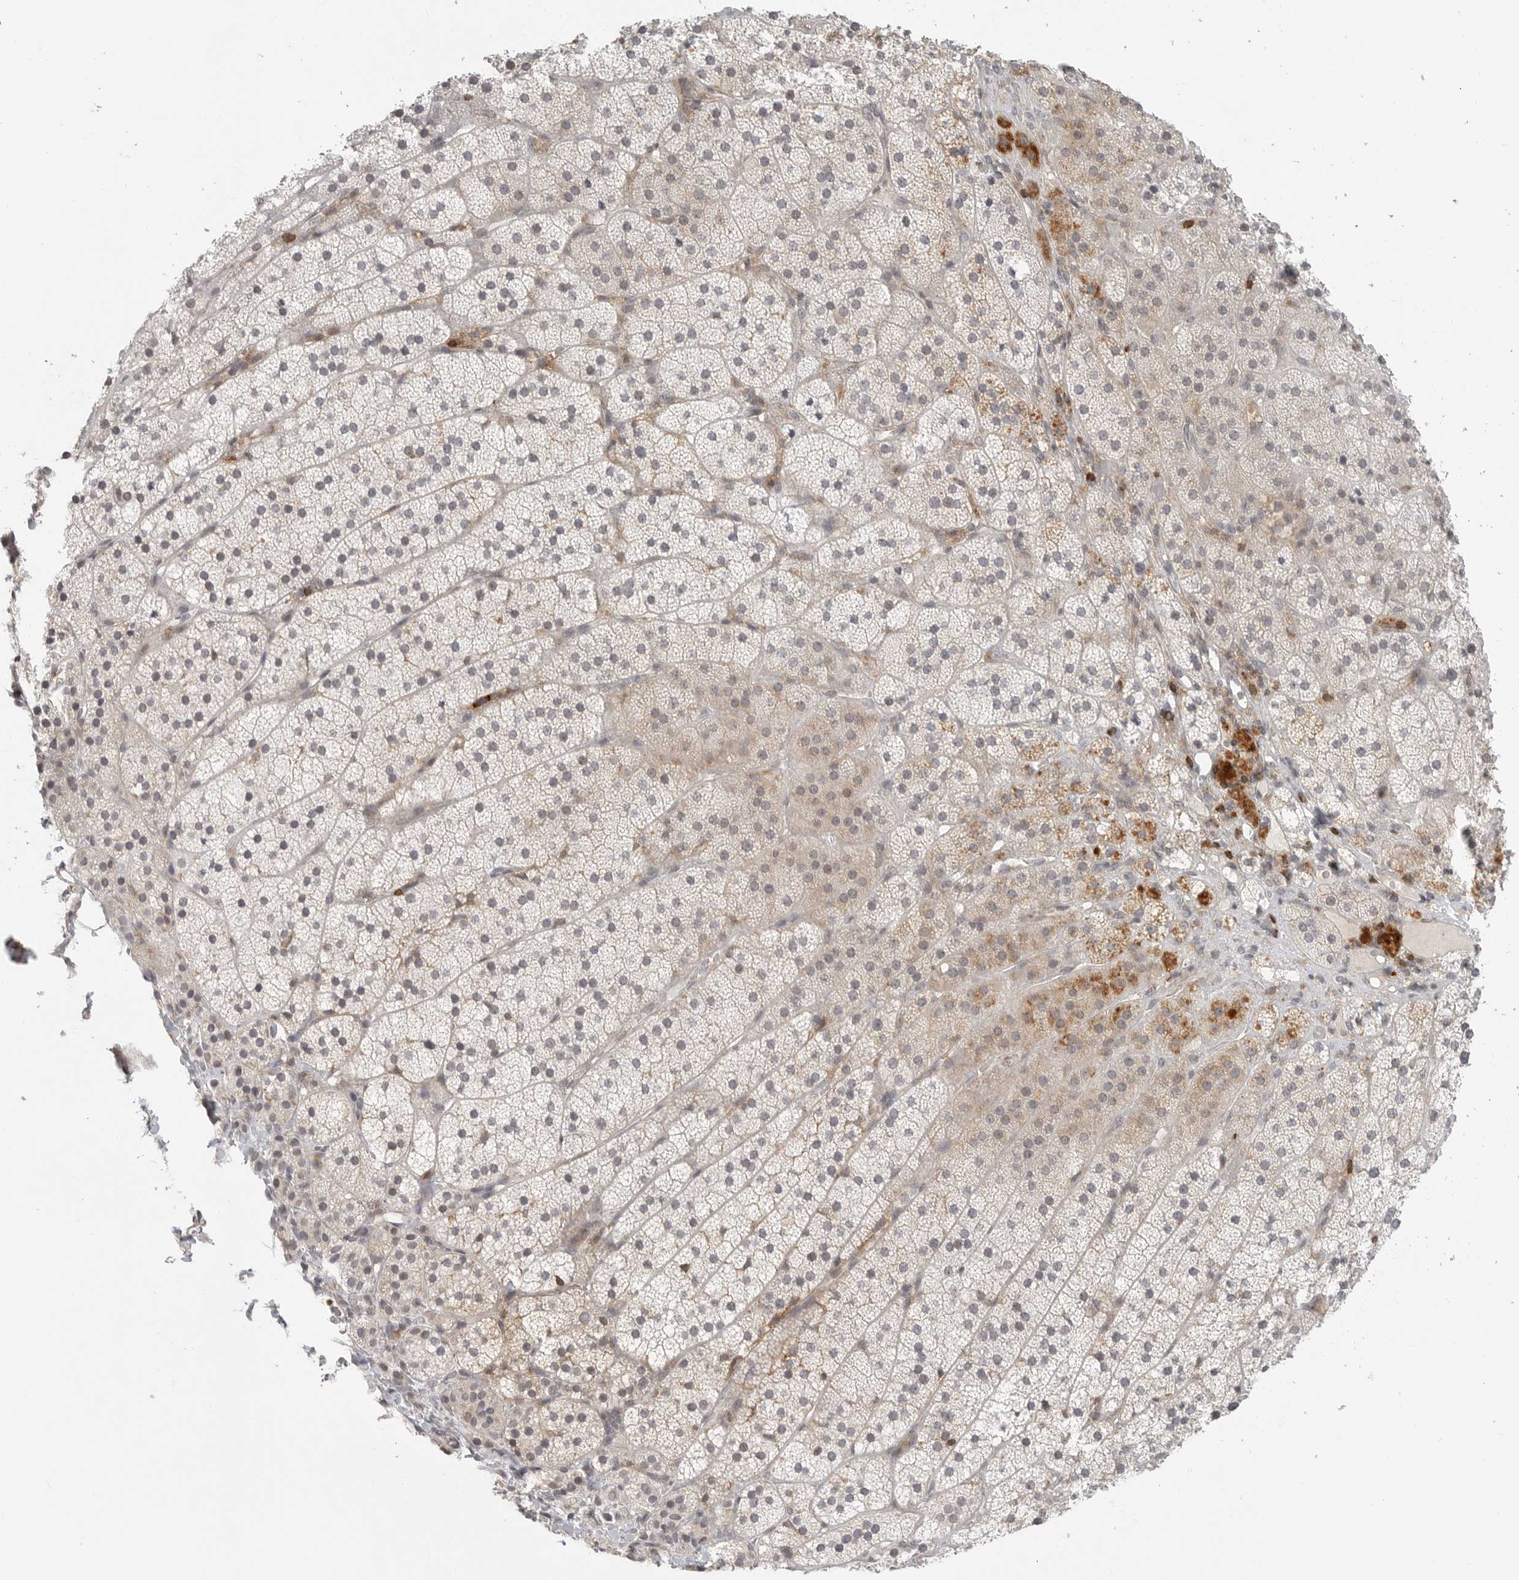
{"staining": {"intensity": "moderate", "quantity": "<25%", "location": "cytoplasmic/membranous"}, "tissue": "adrenal gland", "cell_type": "Glandular cells", "image_type": "normal", "snomed": [{"axis": "morphology", "description": "Normal tissue, NOS"}, {"axis": "topography", "description": "Adrenal gland"}], "caption": "Immunohistochemical staining of normal human adrenal gland reveals moderate cytoplasmic/membranous protein staining in approximately <25% of glandular cells.", "gene": "SH3KBP1", "patient": {"sex": "female", "age": 44}}